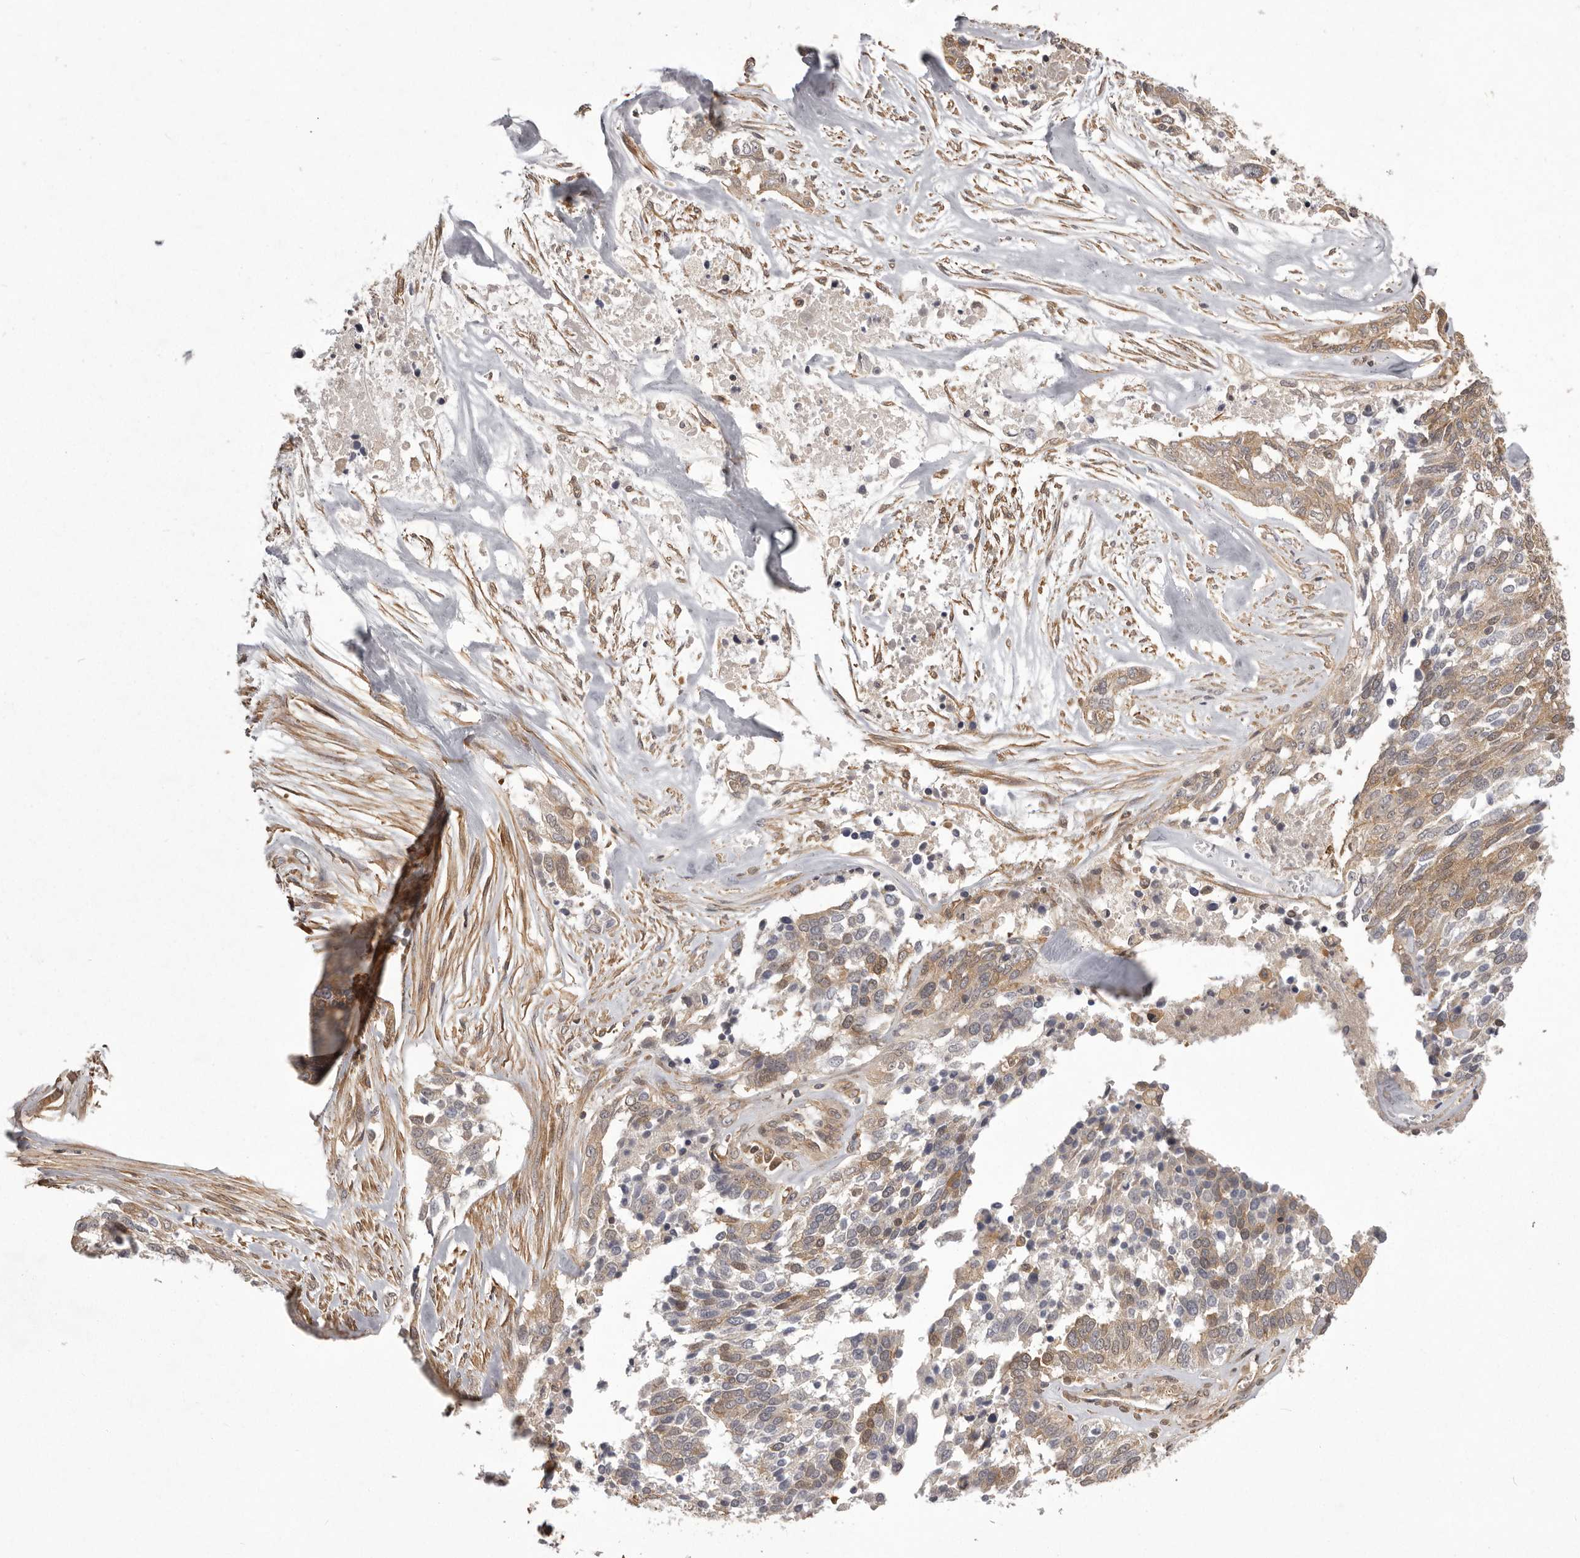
{"staining": {"intensity": "weak", "quantity": "25%-75%", "location": "cytoplasmic/membranous"}, "tissue": "ovarian cancer", "cell_type": "Tumor cells", "image_type": "cancer", "snomed": [{"axis": "morphology", "description": "Cystadenocarcinoma, serous, NOS"}, {"axis": "topography", "description": "Ovary"}], "caption": "High-power microscopy captured an immunohistochemistry photomicrograph of ovarian serous cystadenocarcinoma, revealing weak cytoplasmic/membranous staining in about 25%-75% of tumor cells.", "gene": "NFKBIA", "patient": {"sex": "female", "age": 44}}